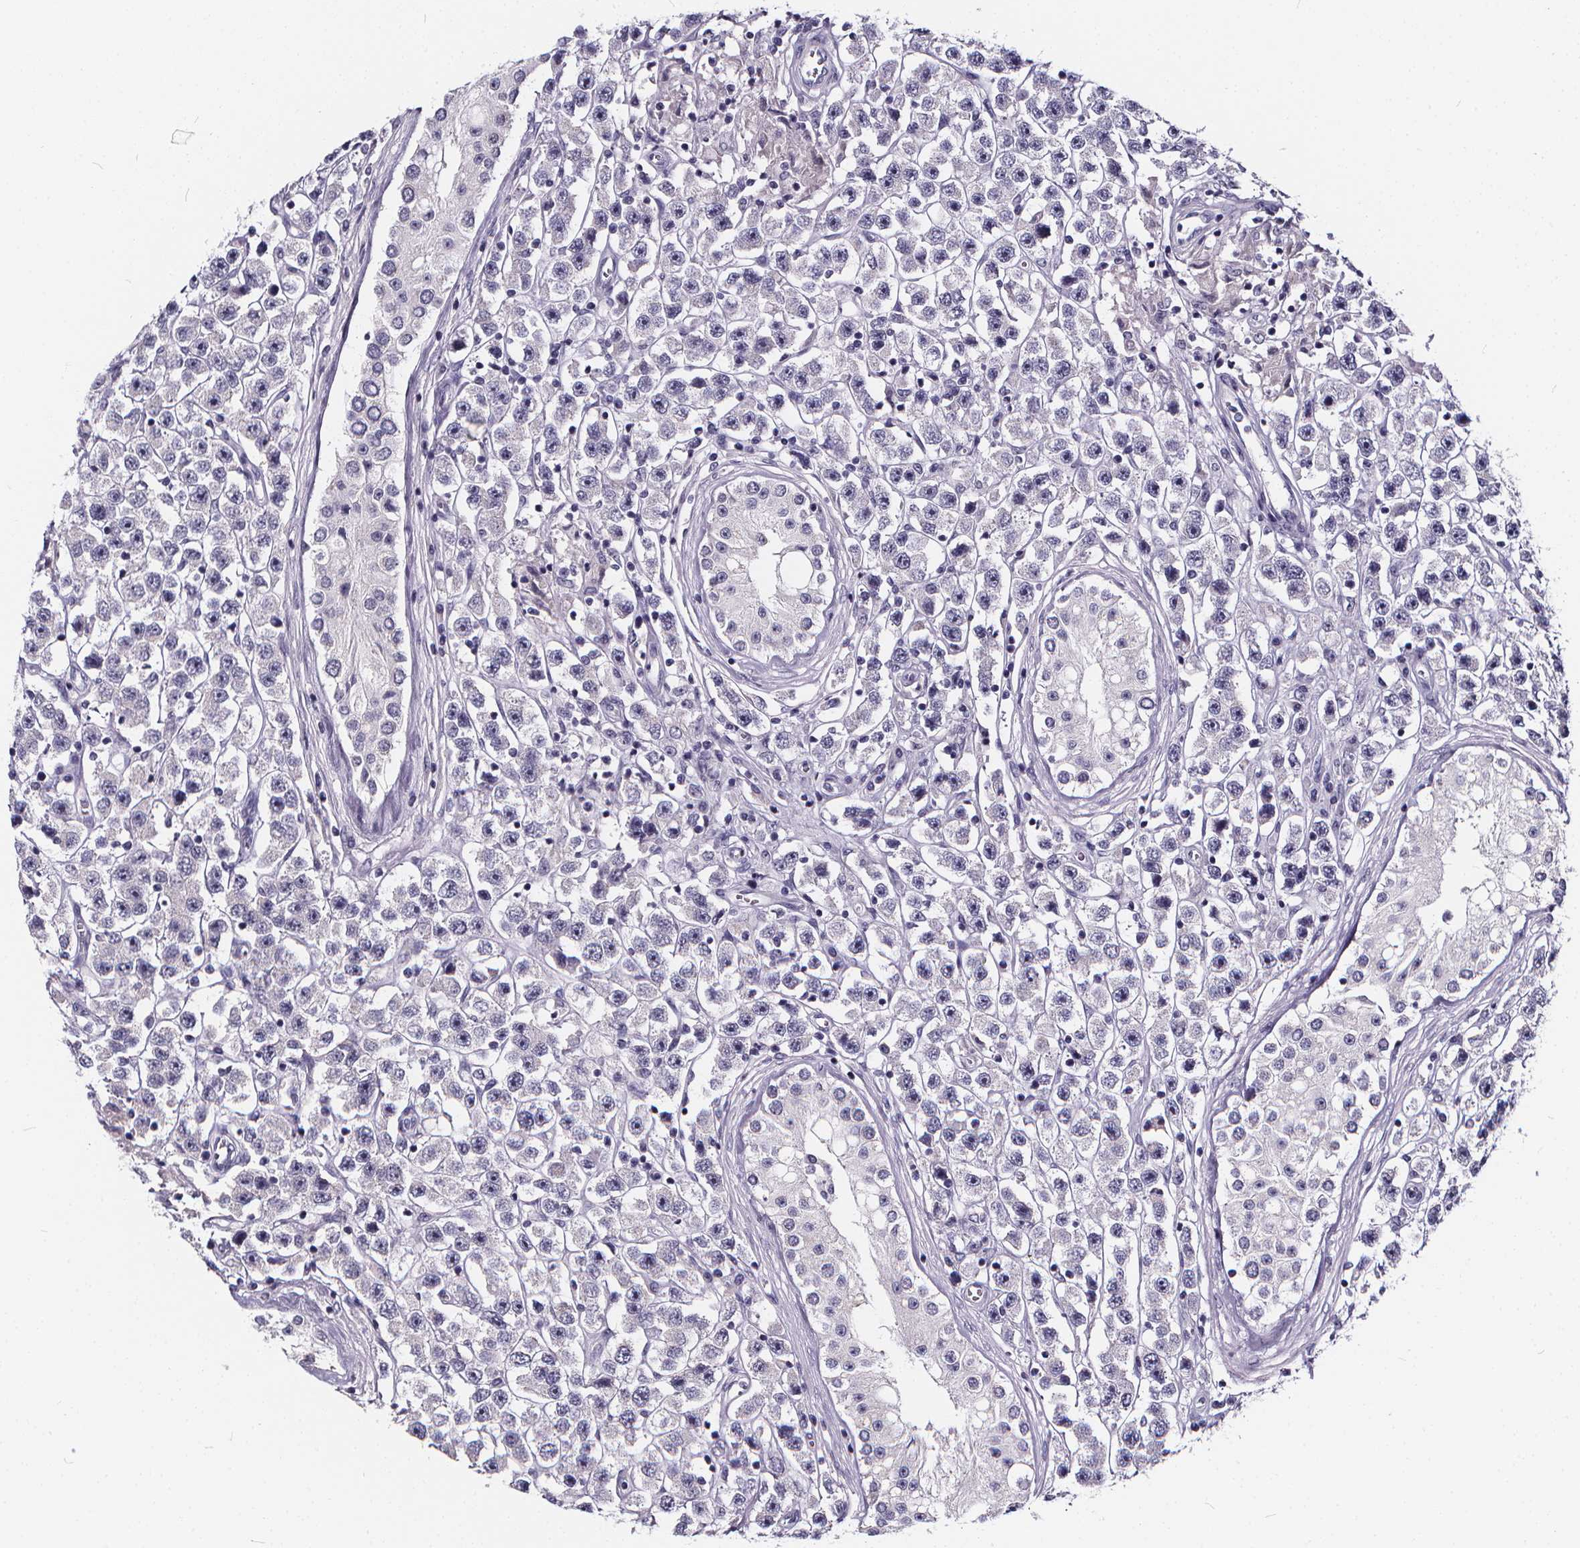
{"staining": {"intensity": "negative", "quantity": "none", "location": "none"}, "tissue": "testis cancer", "cell_type": "Tumor cells", "image_type": "cancer", "snomed": [{"axis": "morphology", "description": "Seminoma, NOS"}, {"axis": "topography", "description": "Testis"}], "caption": "Image shows no significant protein staining in tumor cells of testis cancer (seminoma).", "gene": "SPEF2", "patient": {"sex": "male", "age": 45}}